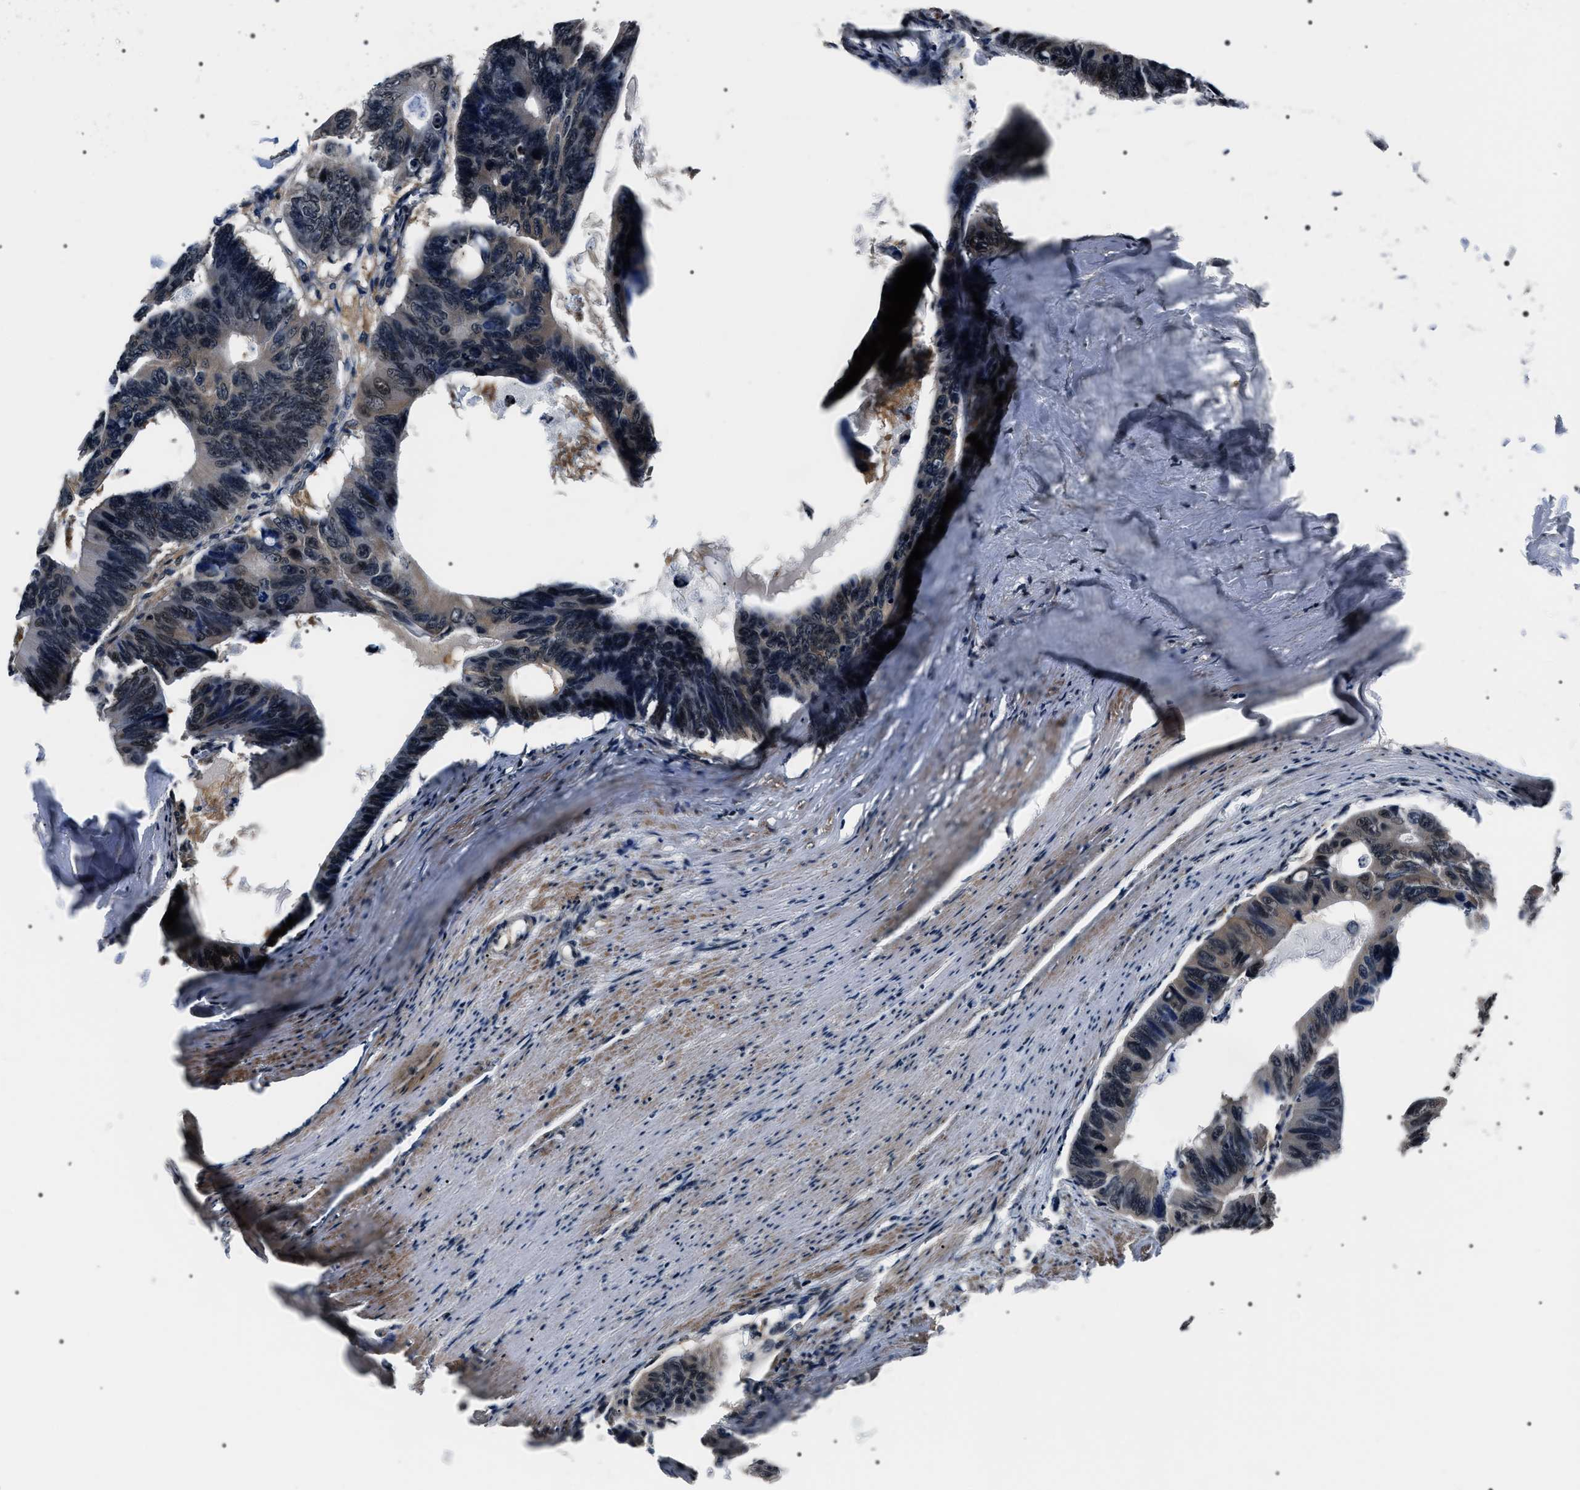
{"staining": {"intensity": "weak", "quantity": "<25%", "location": "nuclear"}, "tissue": "colorectal cancer", "cell_type": "Tumor cells", "image_type": "cancer", "snomed": [{"axis": "morphology", "description": "Adenocarcinoma, NOS"}, {"axis": "topography", "description": "Colon"}], "caption": "Immunohistochemistry of colorectal adenocarcinoma shows no staining in tumor cells.", "gene": "SIPA1", "patient": {"sex": "female", "age": 55}}